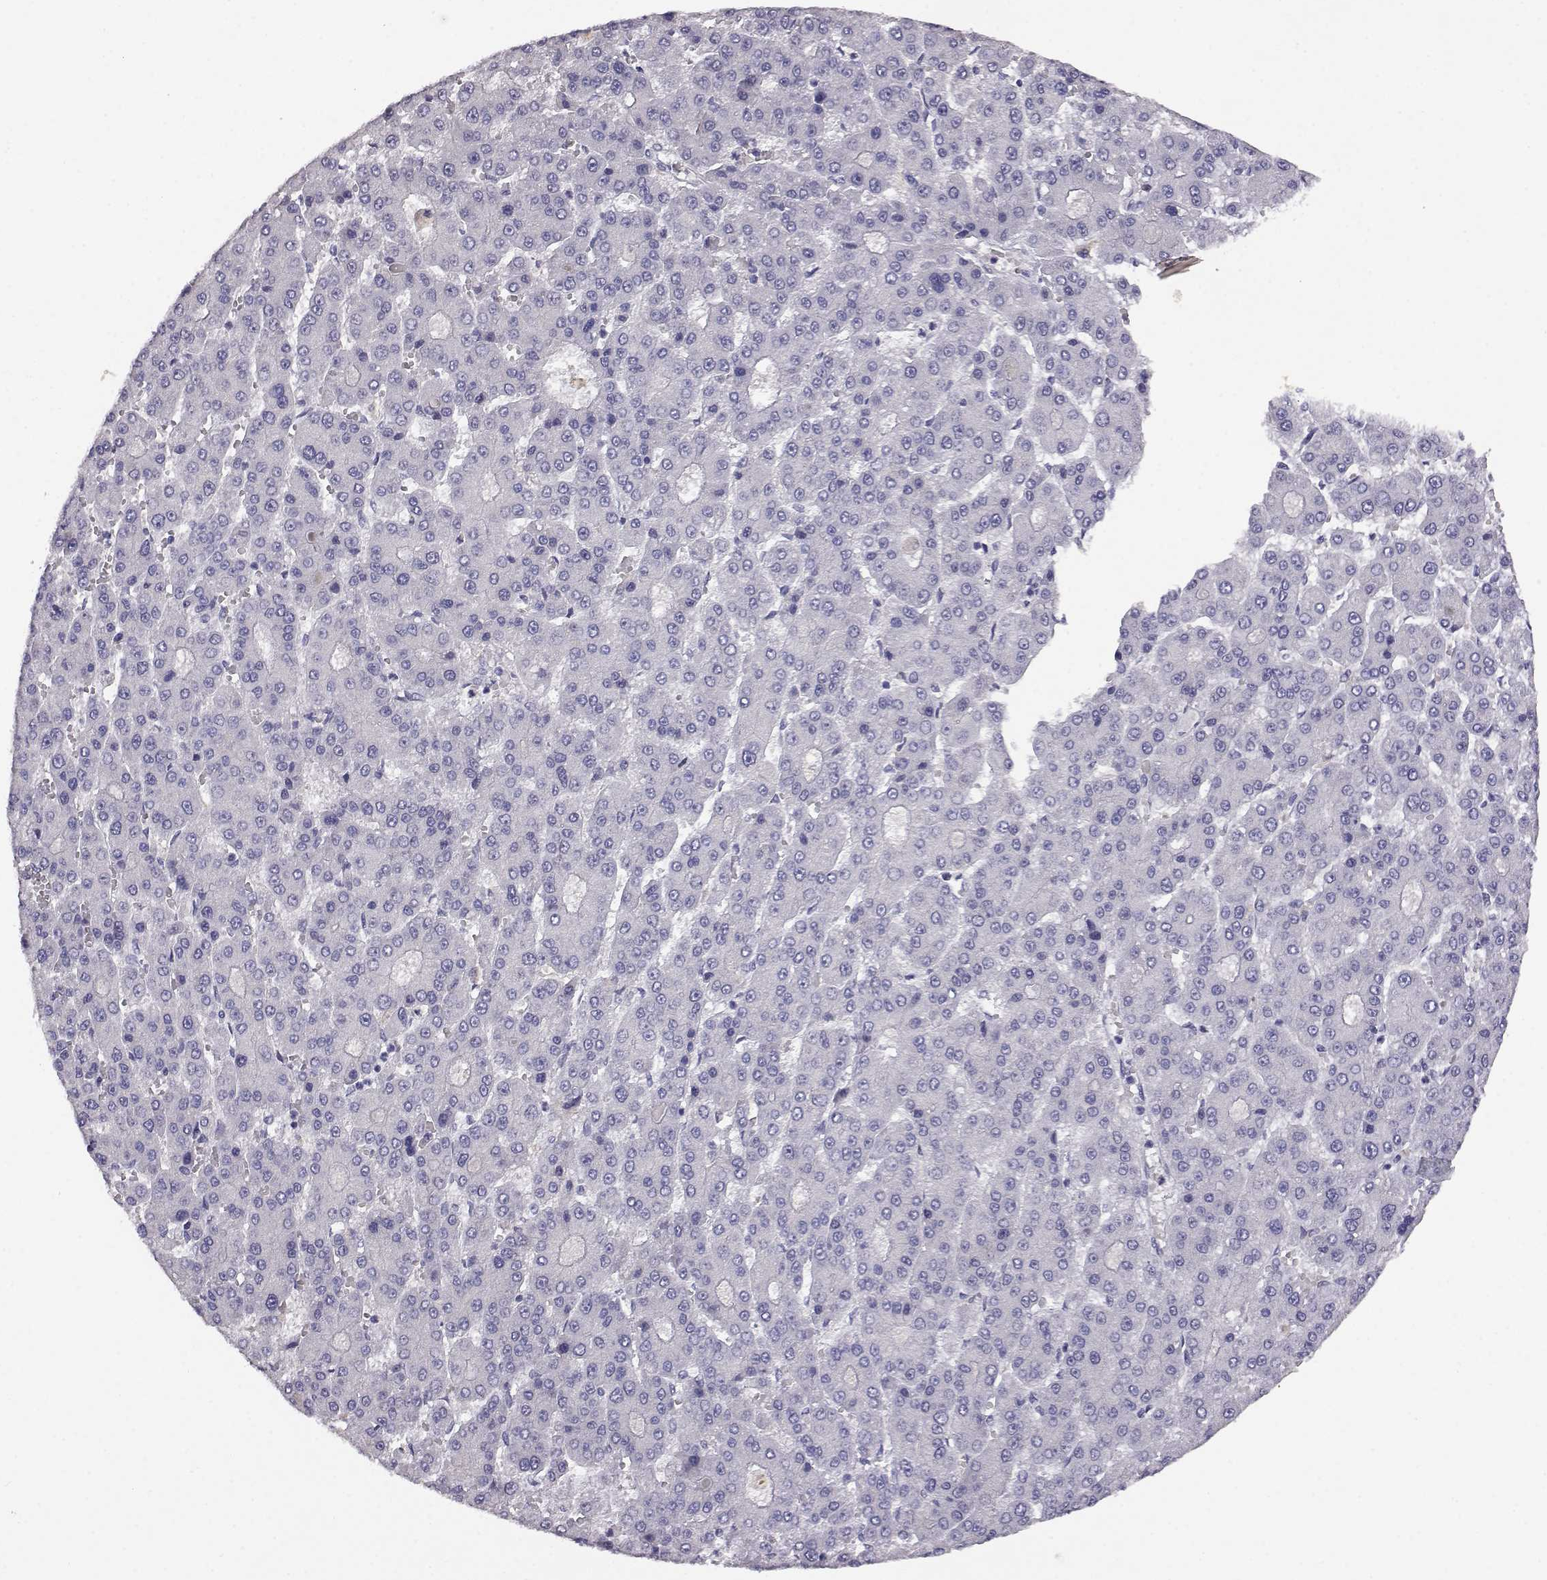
{"staining": {"intensity": "negative", "quantity": "none", "location": "none"}, "tissue": "liver cancer", "cell_type": "Tumor cells", "image_type": "cancer", "snomed": [{"axis": "morphology", "description": "Carcinoma, Hepatocellular, NOS"}, {"axis": "topography", "description": "Liver"}], "caption": "Immunohistochemistry of human liver cancer (hepatocellular carcinoma) reveals no positivity in tumor cells.", "gene": "AKR1B1", "patient": {"sex": "male", "age": 70}}